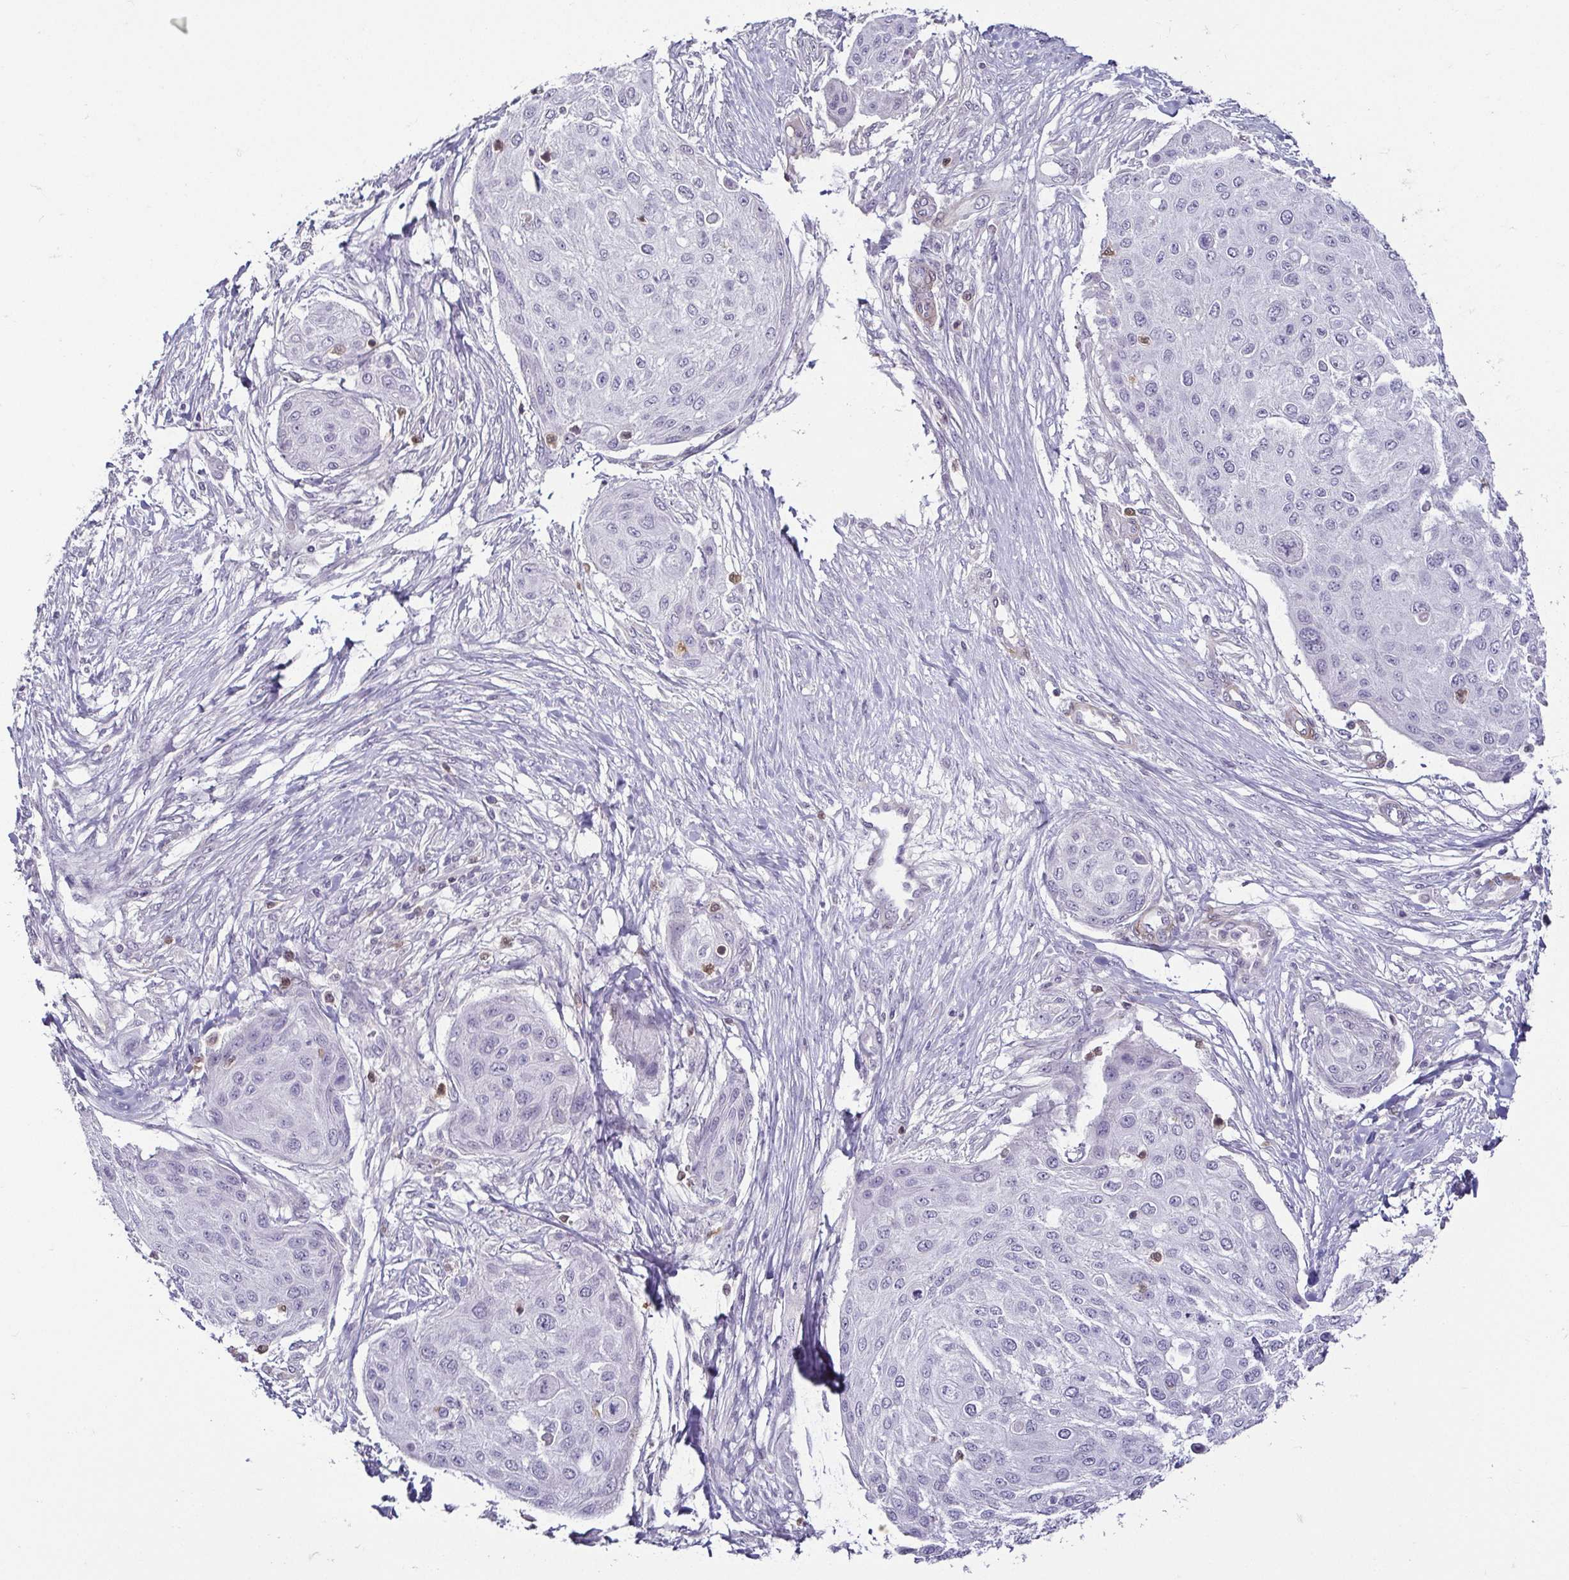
{"staining": {"intensity": "negative", "quantity": "none", "location": "none"}, "tissue": "skin cancer", "cell_type": "Tumor cells", "image_type": "cancer", "snomed": [{"axis": "morphology", "description": "Squamous cell carcinoma, NOS"}, {"axis": "topography", "description": "Skin"}], "caption": "The micrograph exhibits no staining of tumor cells in squamous cell carcinoma (skin). (DAB immunohistochemistry, high magnification).", "gene": "HOPX", "patient": {"sex": "female", "age": 87}}